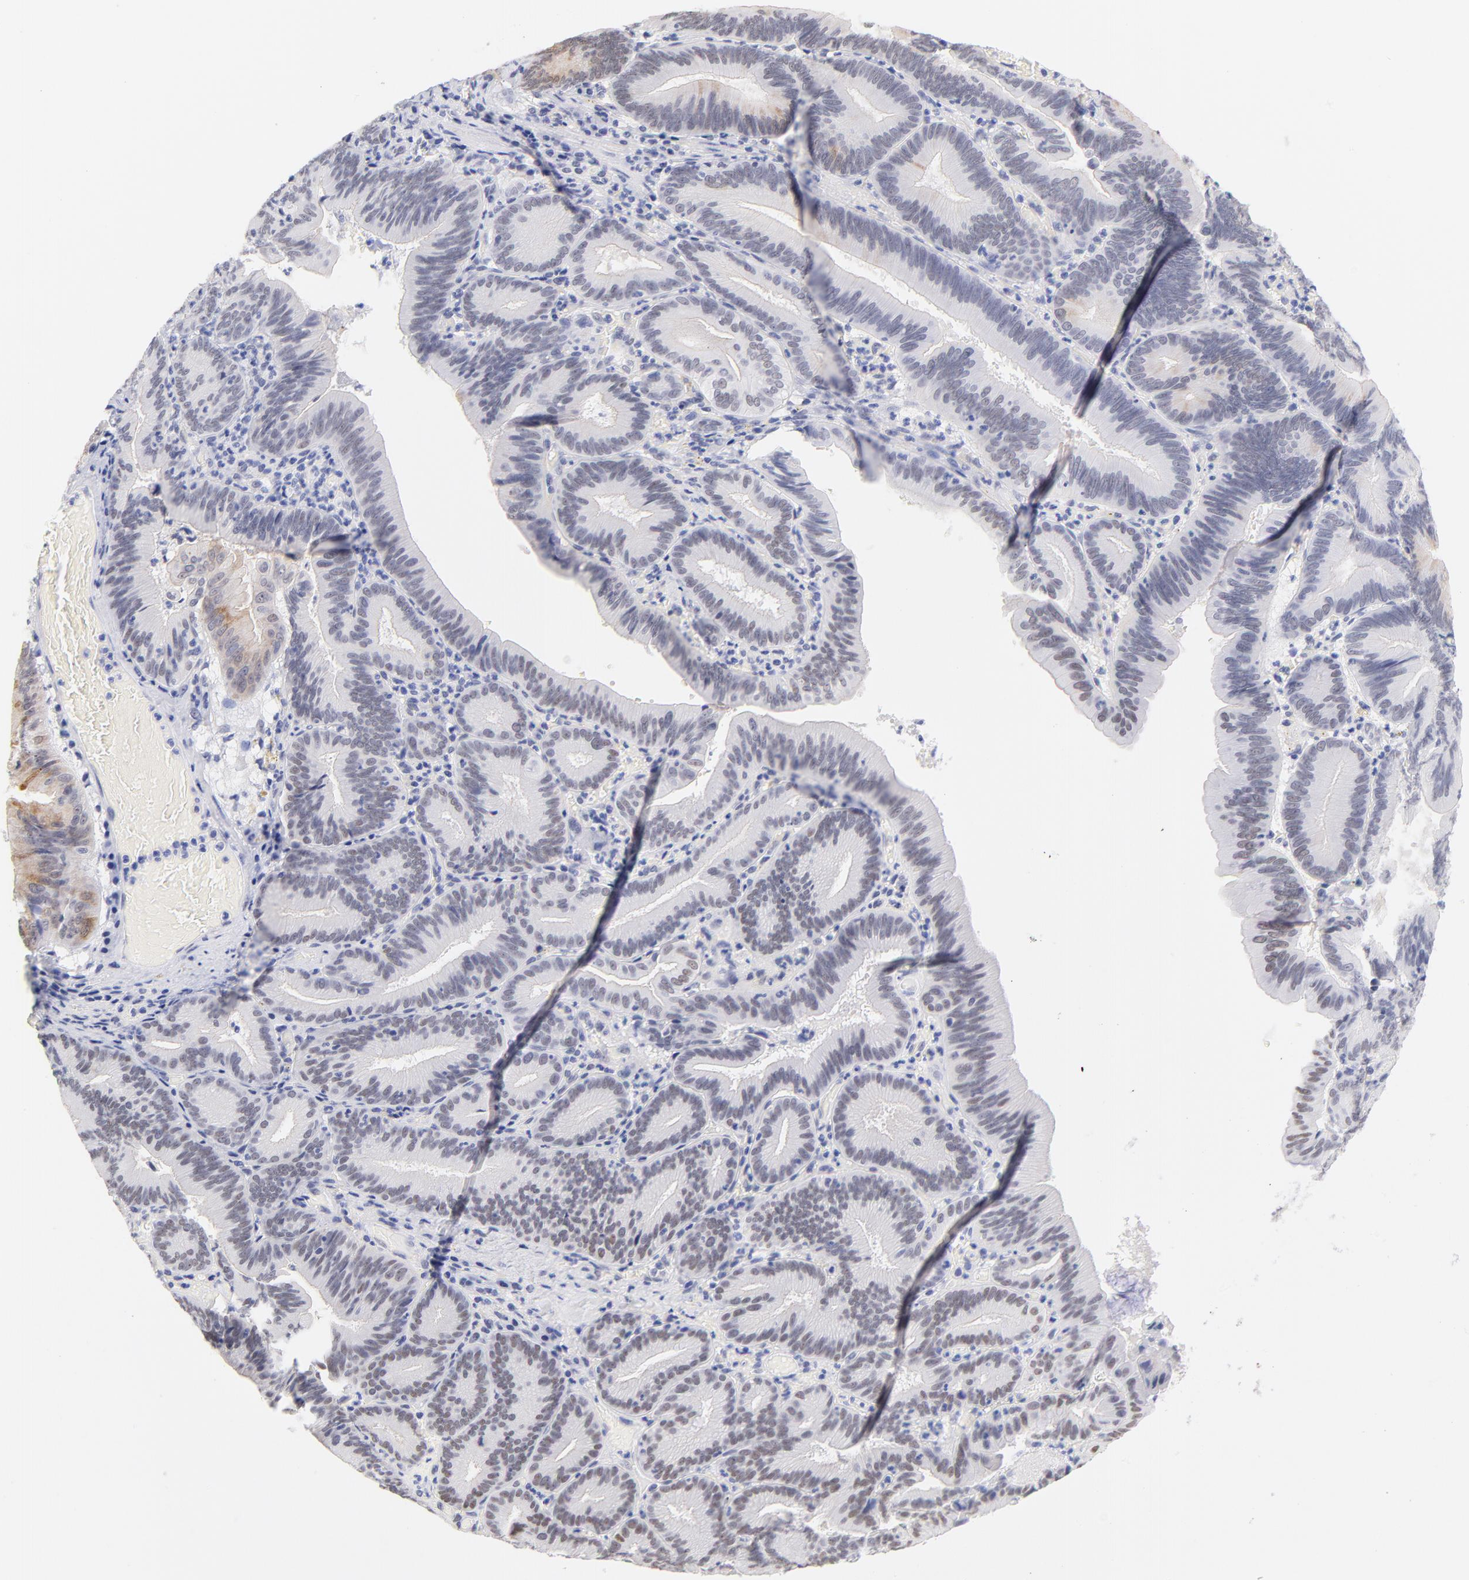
{"staining": {"intensity": "moderate", "quantity": "<25%", "location": "cytoplasmic/membranous"}, "tissue": "pancreatic cancer", "cell_type": "Tumor cells", "image_type": "cancer", "snomed": [{"axis": "morphology", "description": "Adenocarcinoma, NOS"}, {"axis": "topography", "description": "Pancreas"}], "caption": "Protein staining of pancreatic cancer (adenocarcinoma) tissue displays moderate cytoplasmic/membranous expression in approximately <25% of tumor cells. (DAB = brown stain, brightfield microscopy at high magnification).", "gene": "ZNF74", "patient": {"sex": "male", "age": 82}}